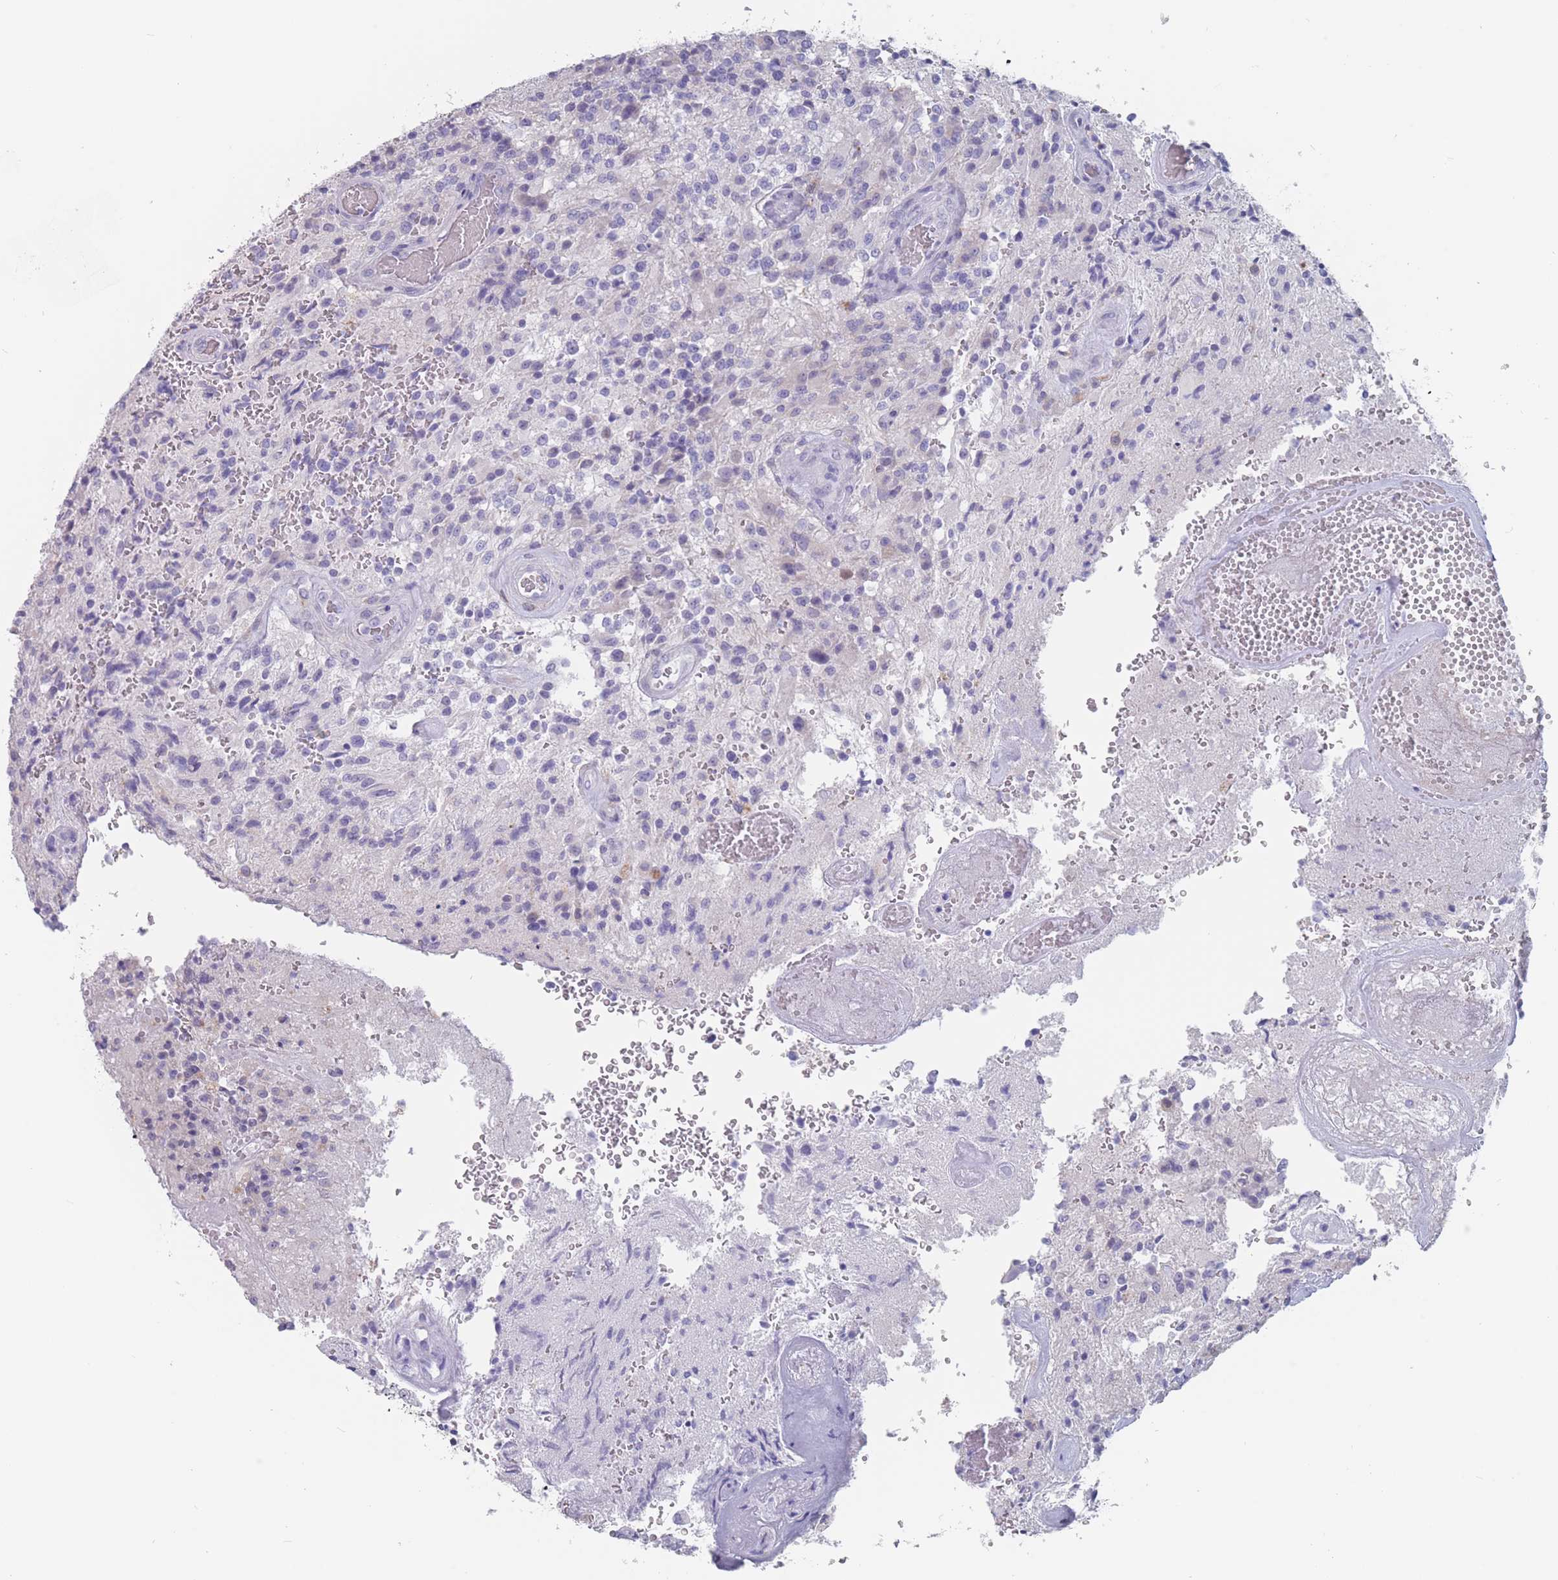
{"staining": {"intensity": "negative", "quantity": "none", "location": "none"}, "tissue": "glioma", "cell_type": "Tumor cells", "image_type": "cancer", "snomed": [{"axis": "morphology", "description": "Normal tissue, NOS"}, {"axis": "morphology", "description": "Glioma, malignant, High grade"}, {"axis": "topography", "description": "Cerebral cortex"}], "caption": "Immunohistochemistry (IHC) micrograph of human glioma stained for a protein (brown), which exhibits no staining in tumor cells.", "gene": "CYP51A1", "patient": {"sex": "male", "age": 56}}